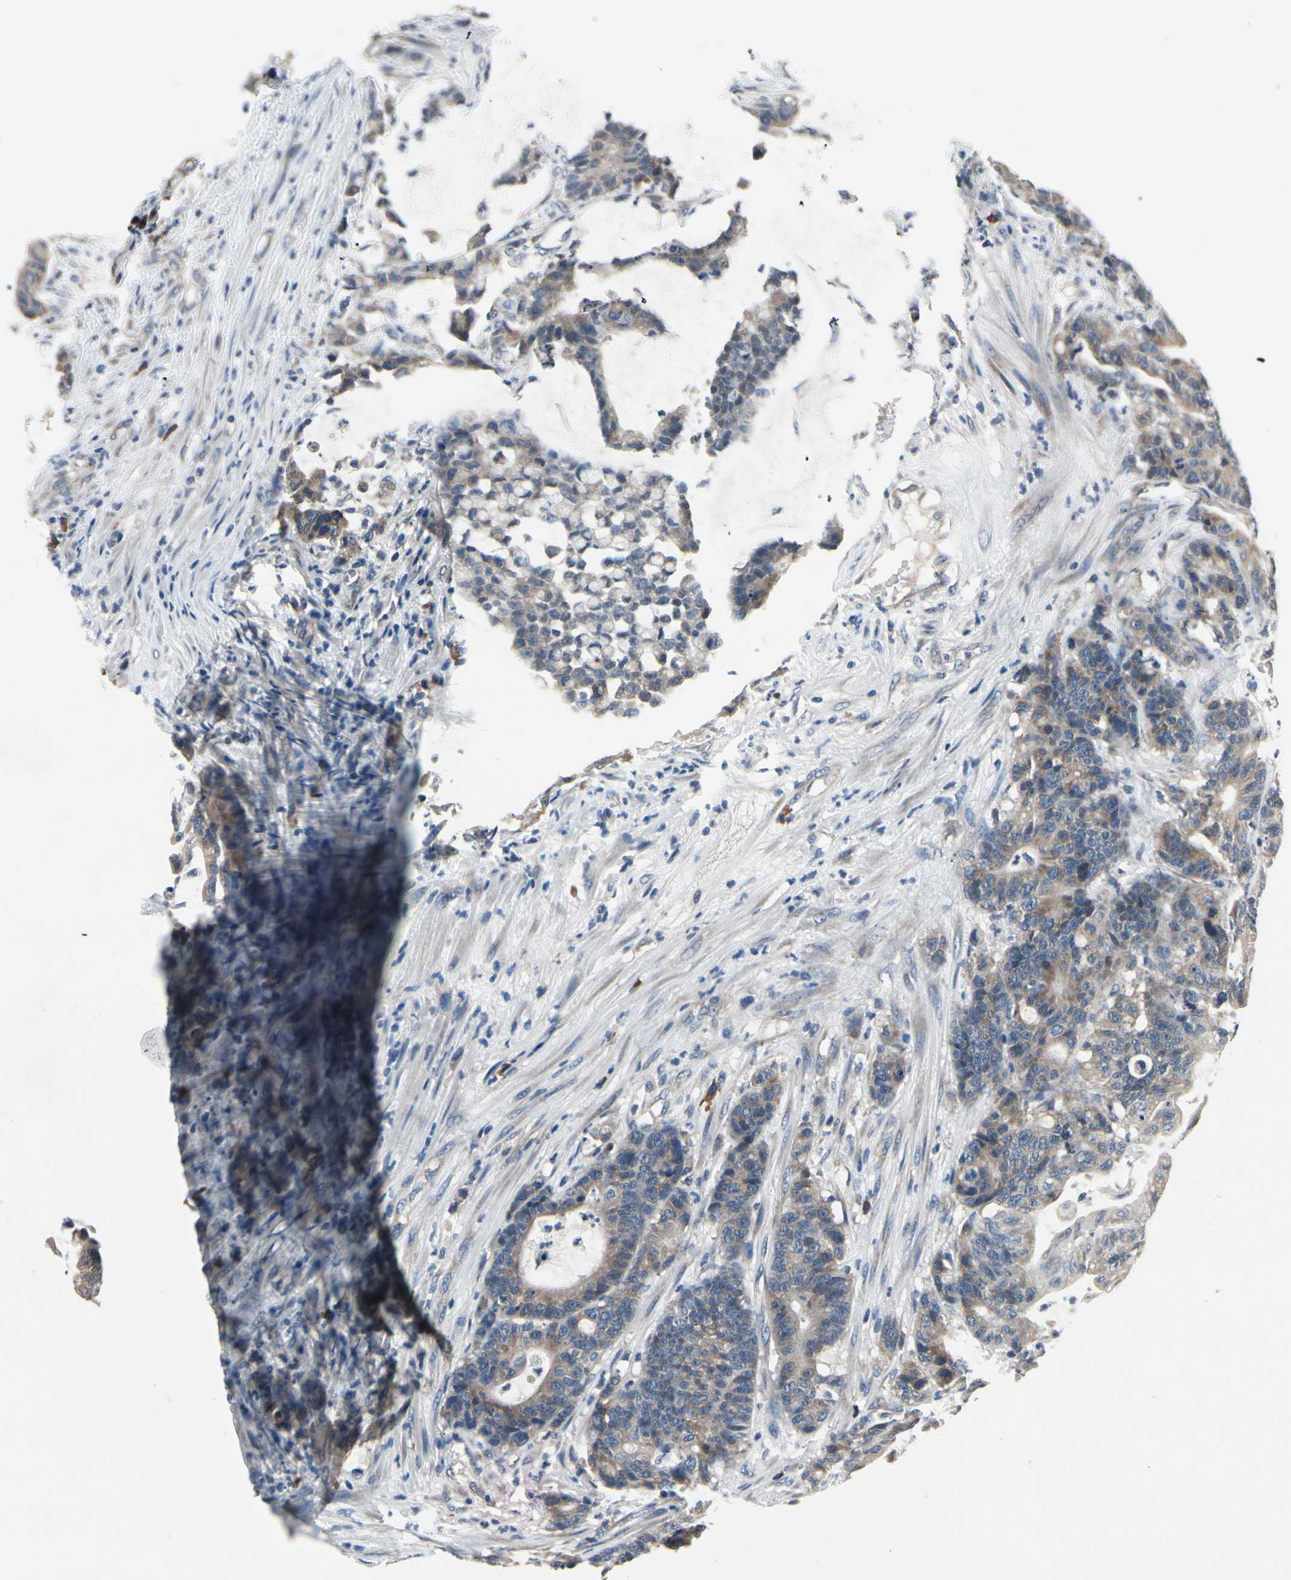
{"staining": {"intensity": "weak", "quantity": "25%-75%", "location": "cytoplasmic/membranous"}, "tissue": "colorectal cancer", "cell_type": "Tumor cells", "image_type": "cancer", "snomed": [{"axis": "morphology", "description": "Adenocarcinoma, NOS"}, {"axis": "topography", "description": "Colon"}], "caption": "The micrograph shows staining of colorectal adenocarcinoma, revealing weak cytoplasmic/membranous protein expression (brown color) within tumor cells.", "gene": "SELENOK", "patient": {"sex": "female", "age": 84}}